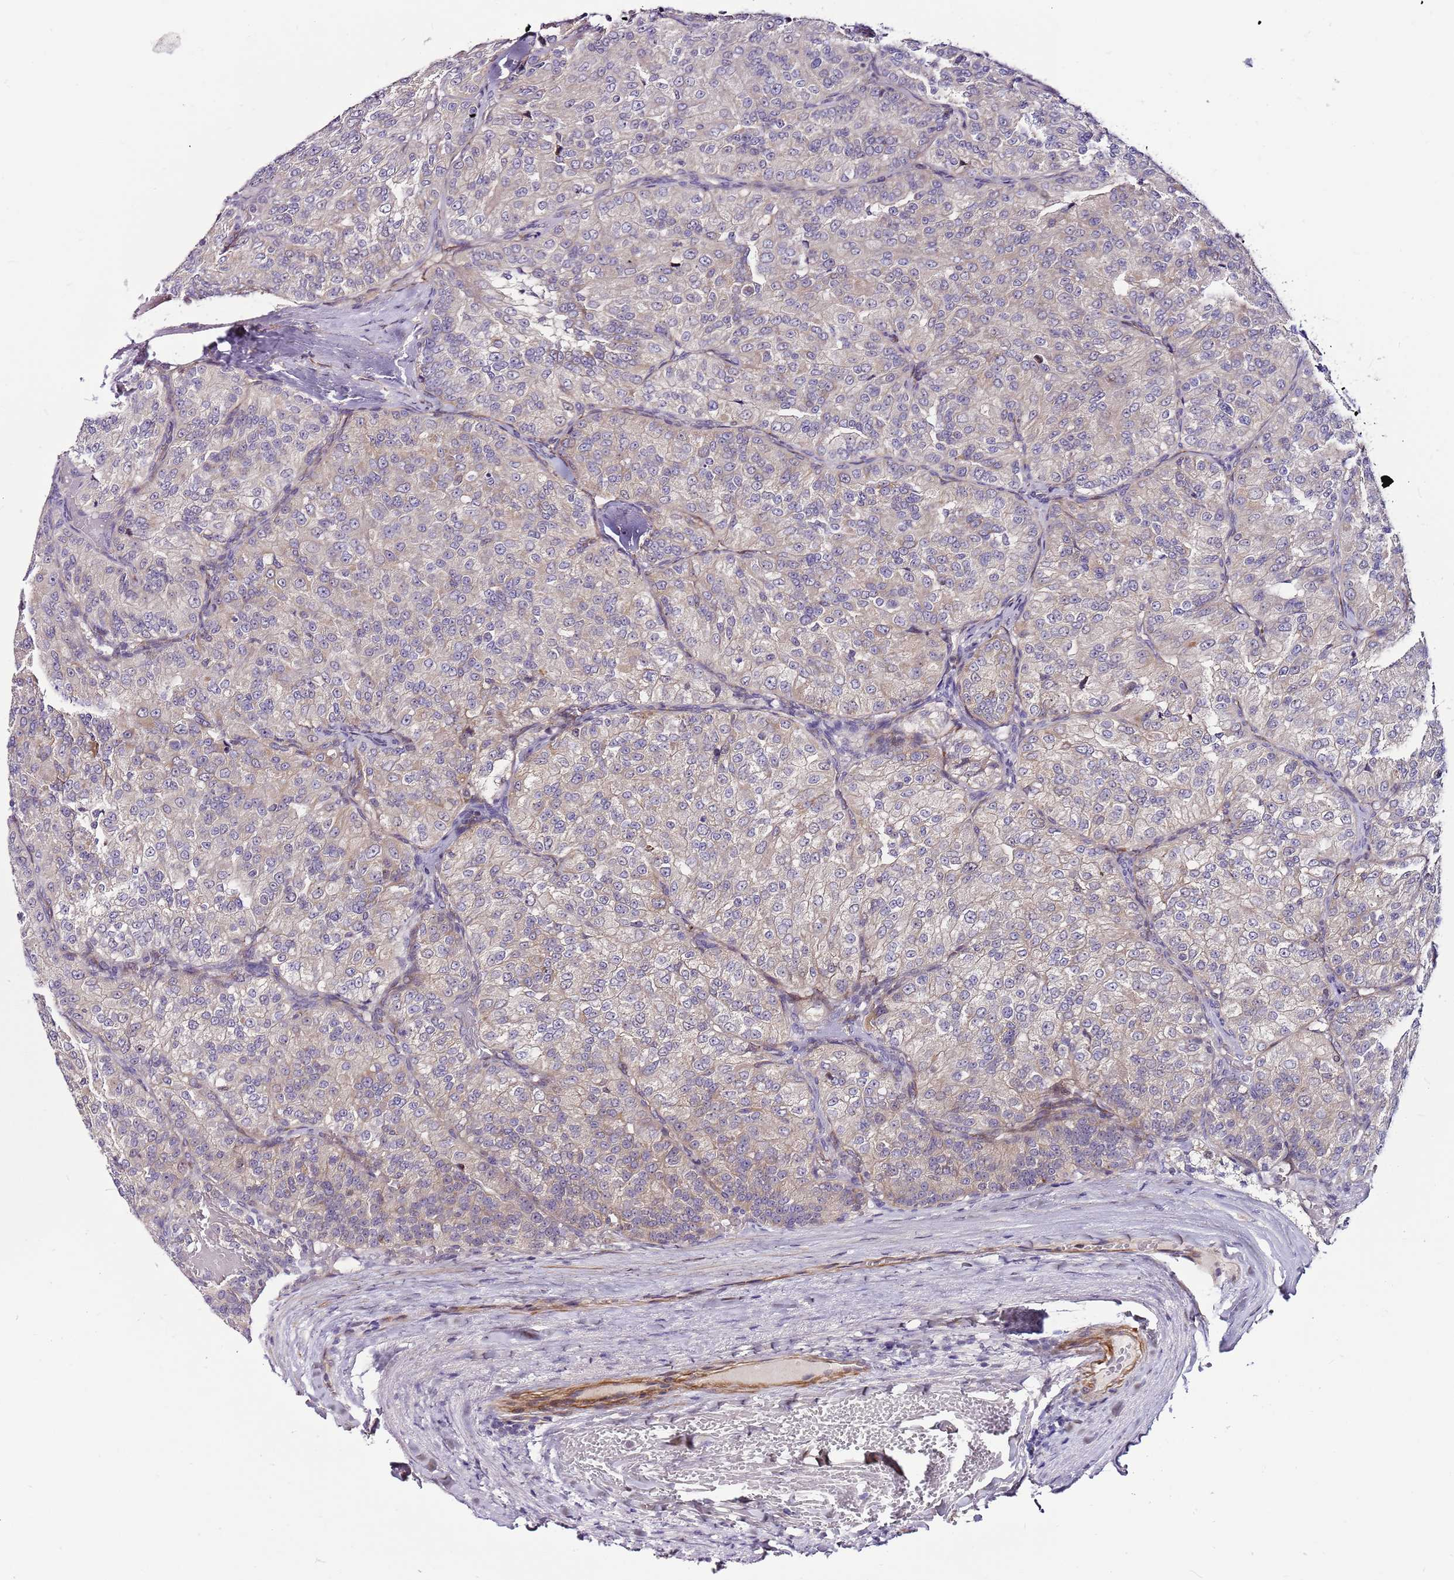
{"staining": {"intensity": "weak", "quantity": "25%-75%", "location": "cytoplasmic/membranous"}, "tissue": "renal cancer", "cell_type": "Tumor cells", "image_type": "cancer", "snomed": [{"axis": "morphology", "description": "Adenocarcinoma, NOS"}, {"axis": "topography", "description": "Kidney"}], "caption": "A histopathology image showing weak cytoplasmic/membranous positivity in approximately 25%-75% of tumor cells in renal cancer, as visualized by brown immunohistochemical staining.", "gene": "POLE3", "patient": {"sex": "female", "age": 63}}